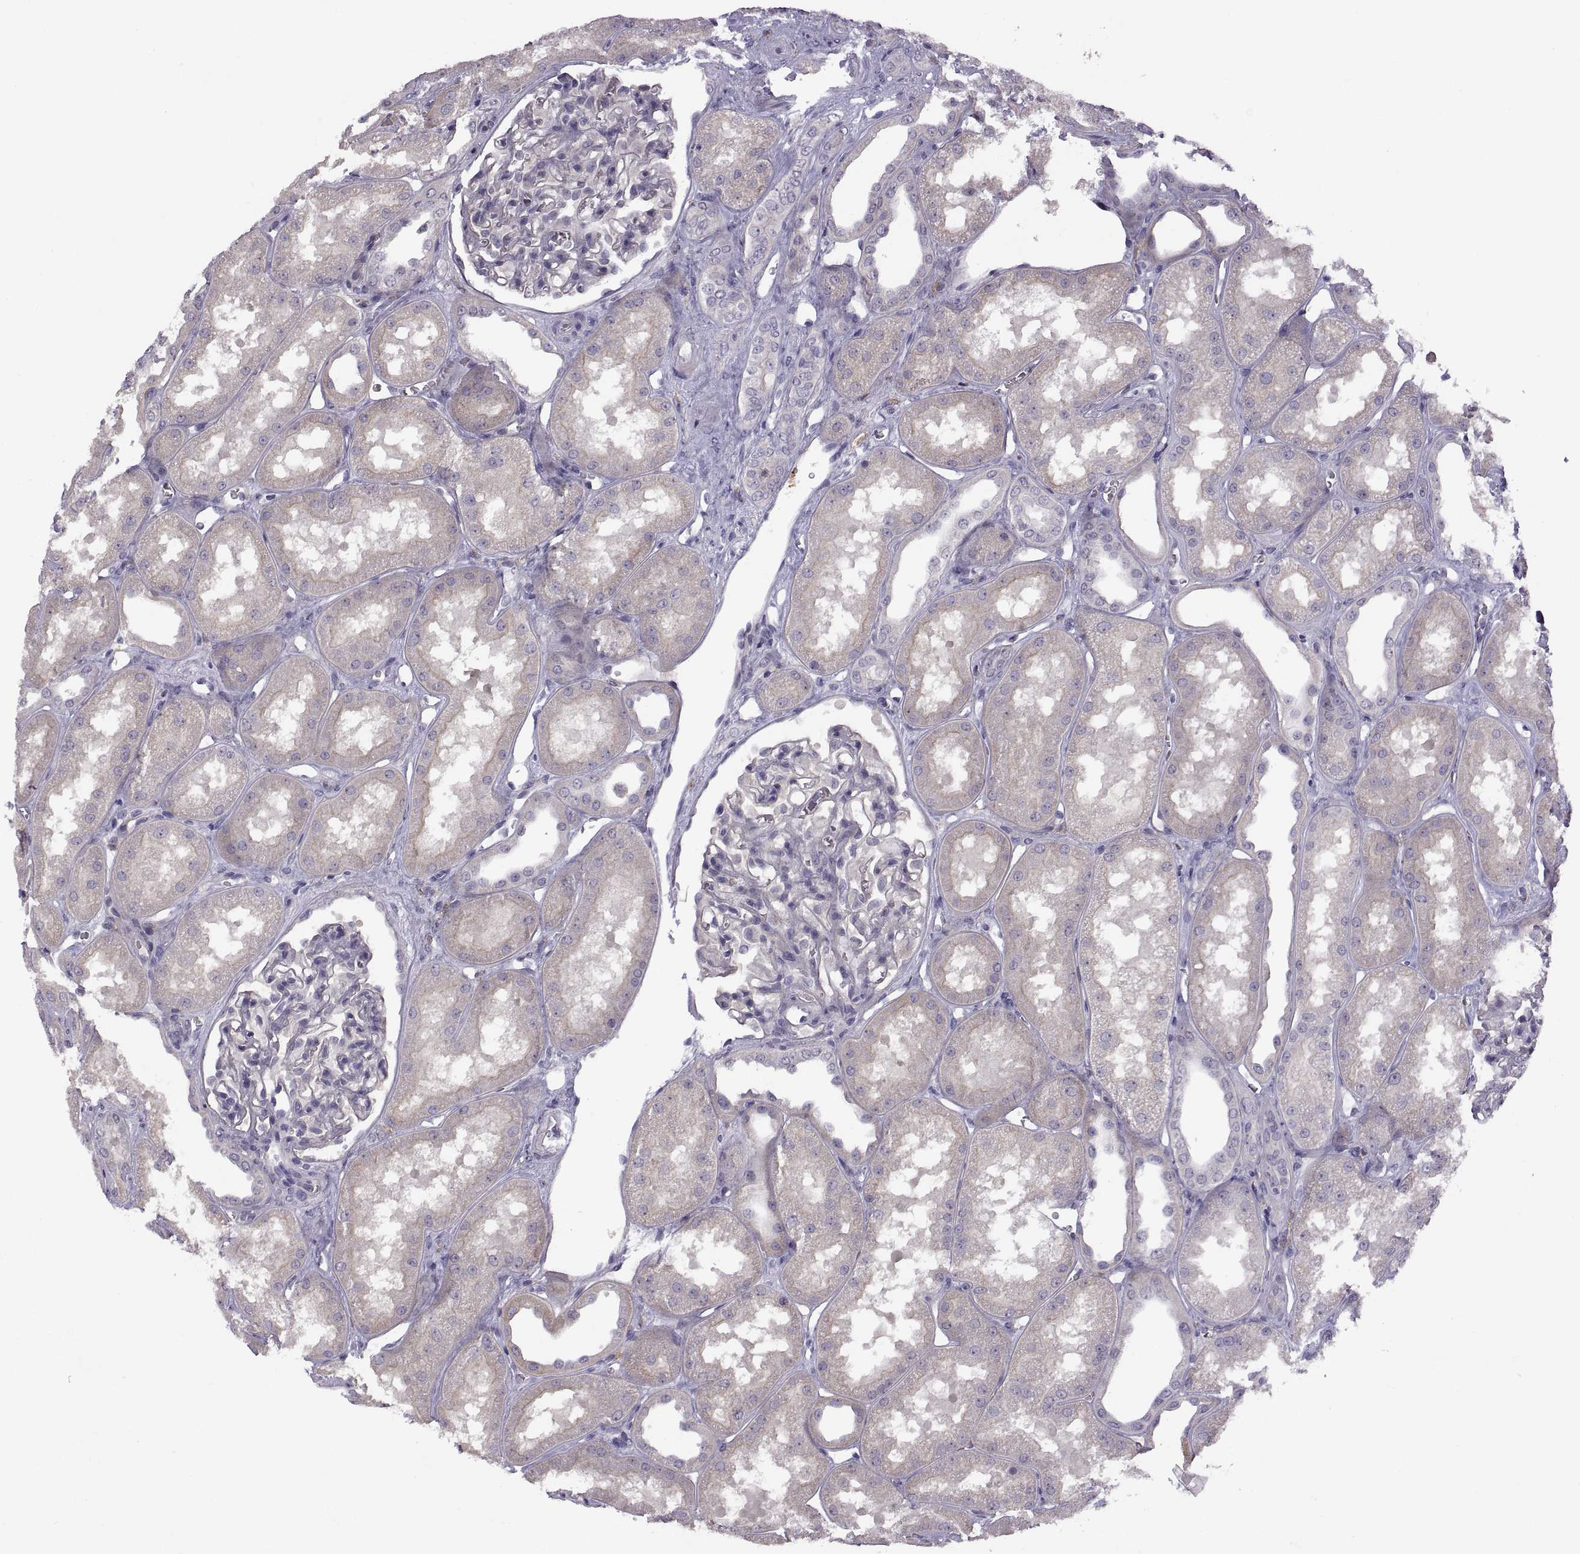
{"staining": {"intensity": "negative", "quantity": "none", "location": "none"}, "tissue": "kidney", "cell_type": "Cells in glomeruli", "image_type": "normal", "snomed": [{"axis": "morphology", "description": "Normal tissue, NOS"}, {"axis": "topography", "description": "Kidney"}], "caption": "Human kidney stained for a protein using immunohistochemistry (IHC) displays no staining in cells in glomeruli.", "gene": "MEIOC", "patient": {"sex": "male", "age": 61}}